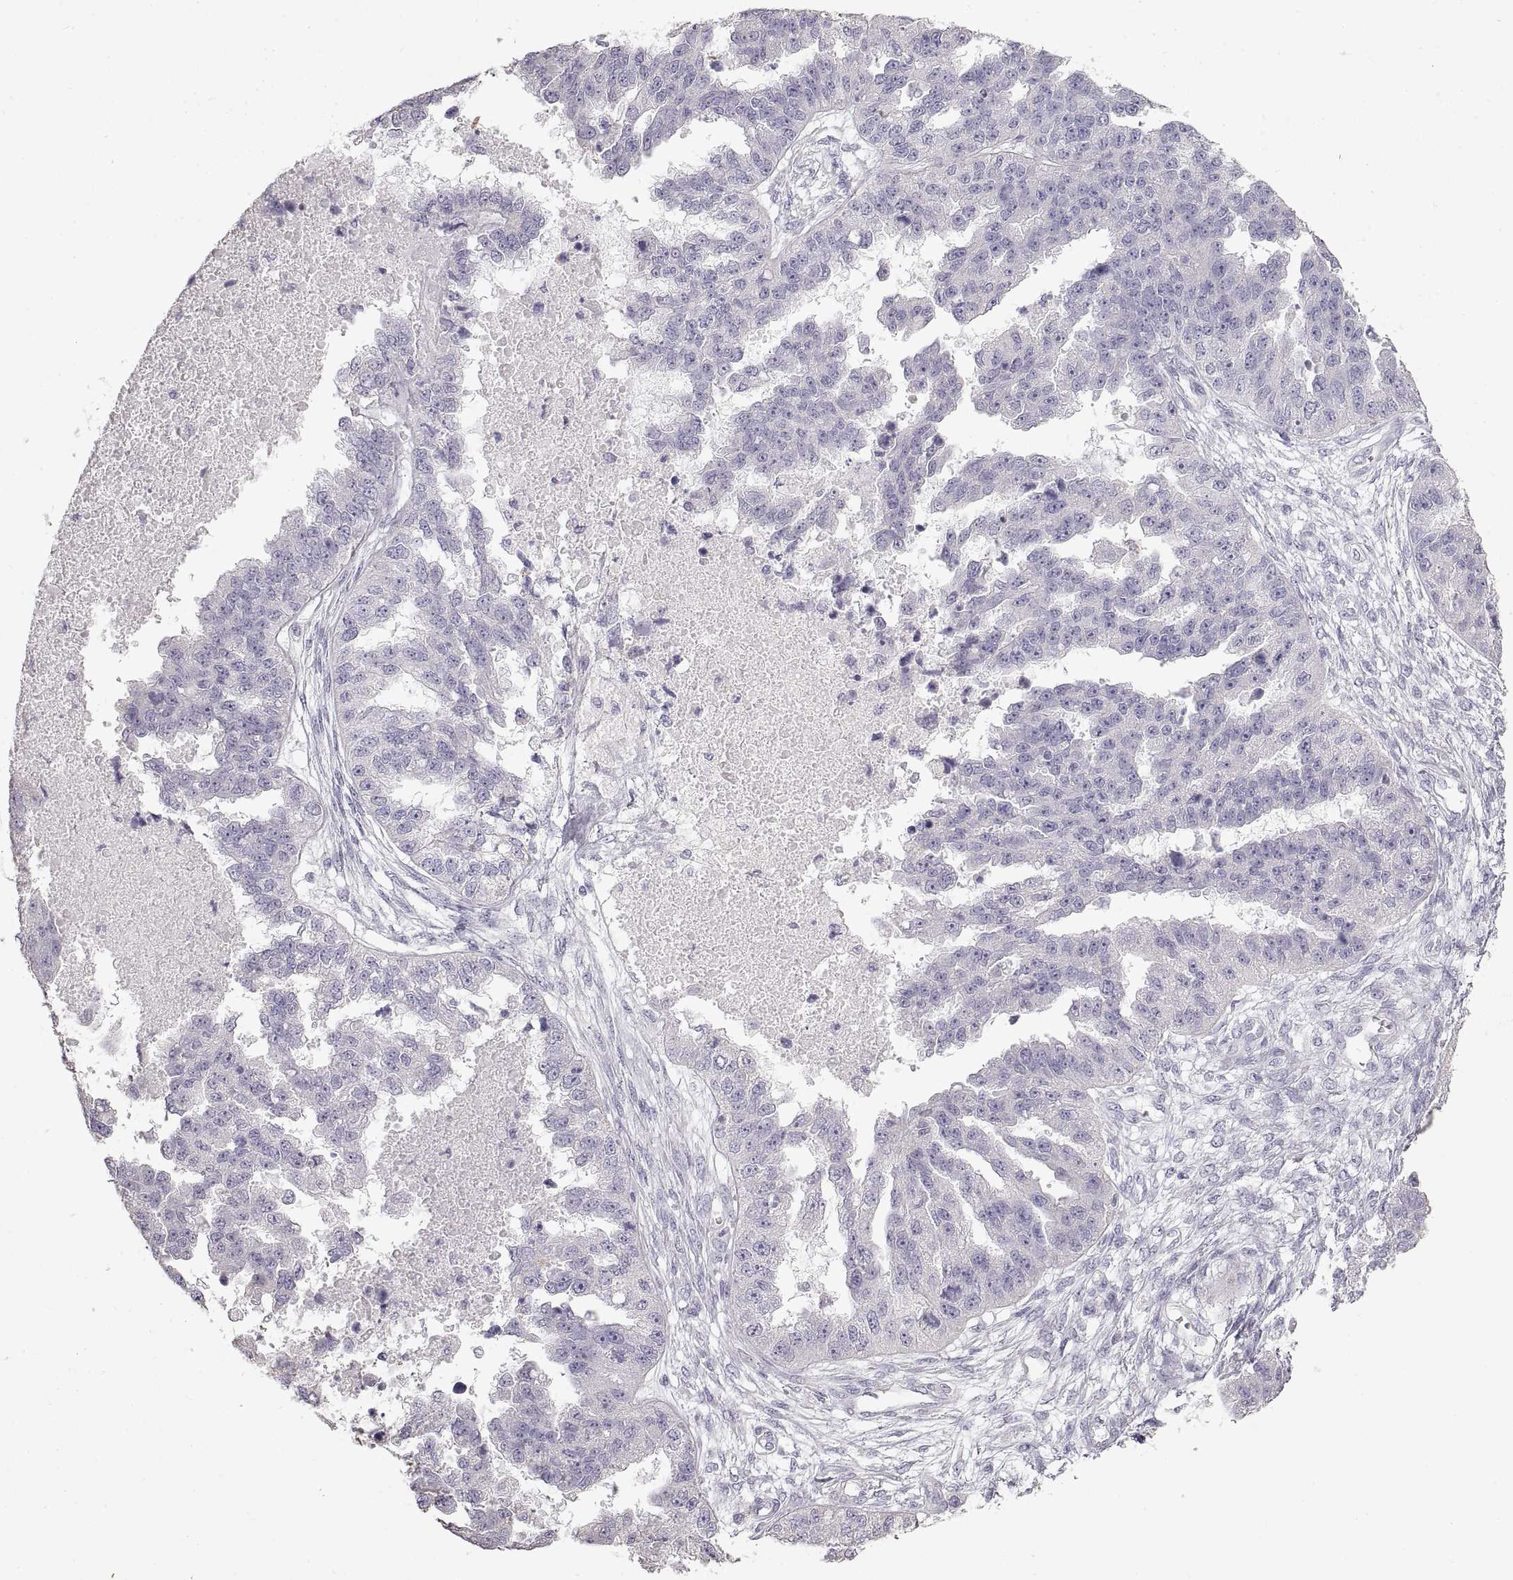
{"staining": {"intensity": "negative", "quantity": "none", "location": "none"}, "tissue": "ovarian cancer", "cell_type": "Tumor cells", "image_type": "cancer", "snomed": [{"axis": "morphology", "description": "Cystadenocarcinoma, serous, NOS"}, {"axis": "topography", "description": "Ovary"}], "caption": "High power microscopy photomicrograph of an IHC histopathology image of ovarian cancer, revealing no significant expression in tumor cells.", "gene": "ZP3", "patient": {"sex": "female", "age": 58}}